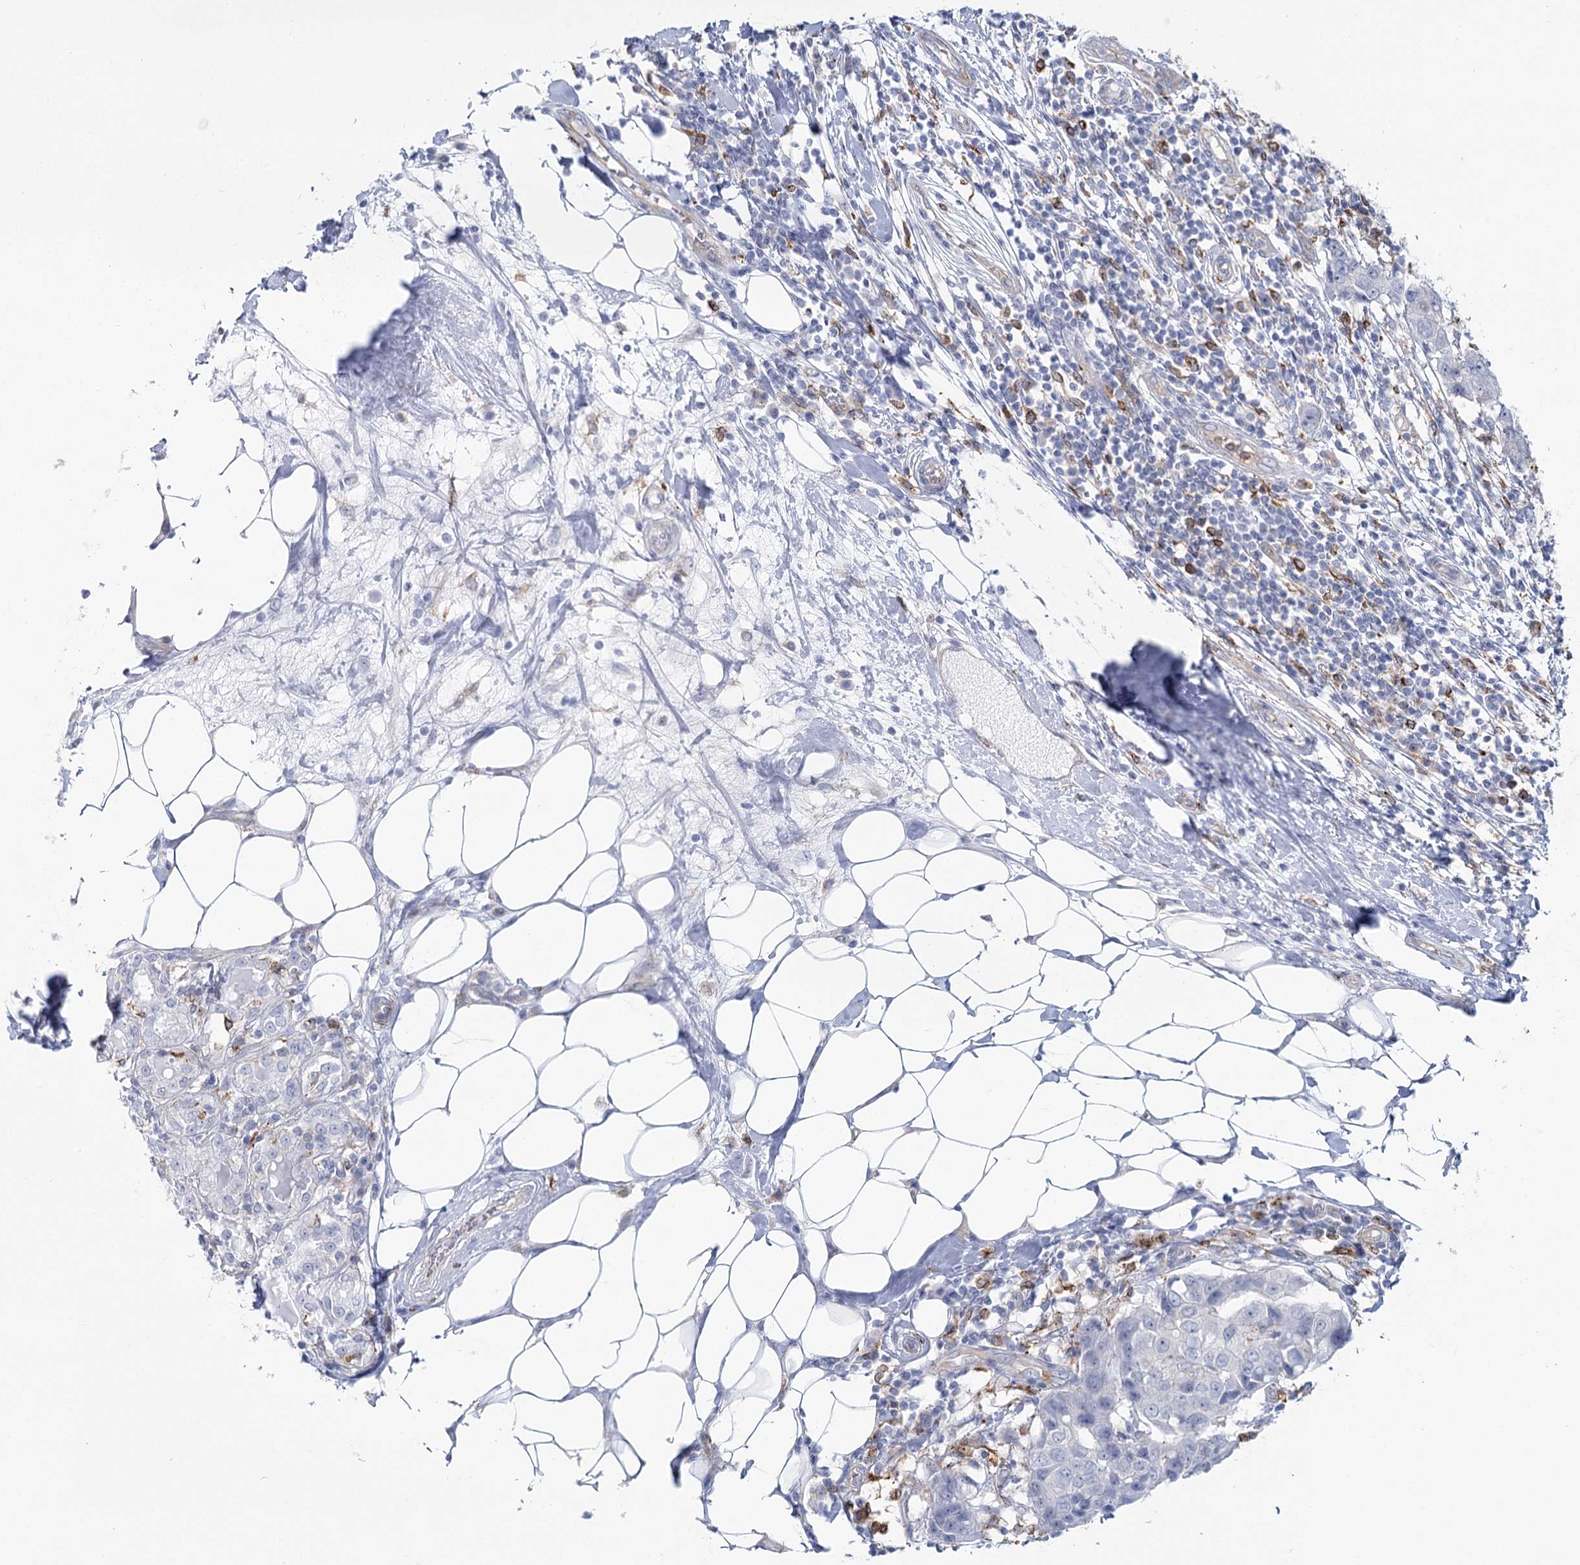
{"staining": {"intensity": "negative", "quantity": "none", "location": "none"}, "tissue": "breast cancer", "cell_type": "Tumor cells", "image_type": "cancer", "snomed": [{"axis": "morphology", "description": "Duct carcinoma"}, {"axis": "topography", "description": "Breast"}], "caption": "An image of intraductal carcinoma (breast) stained for a protein exhibits no brown staining in tumor cells.", "gene": "CCDC88A", "patient": {"sex": "female", "age": 27}}